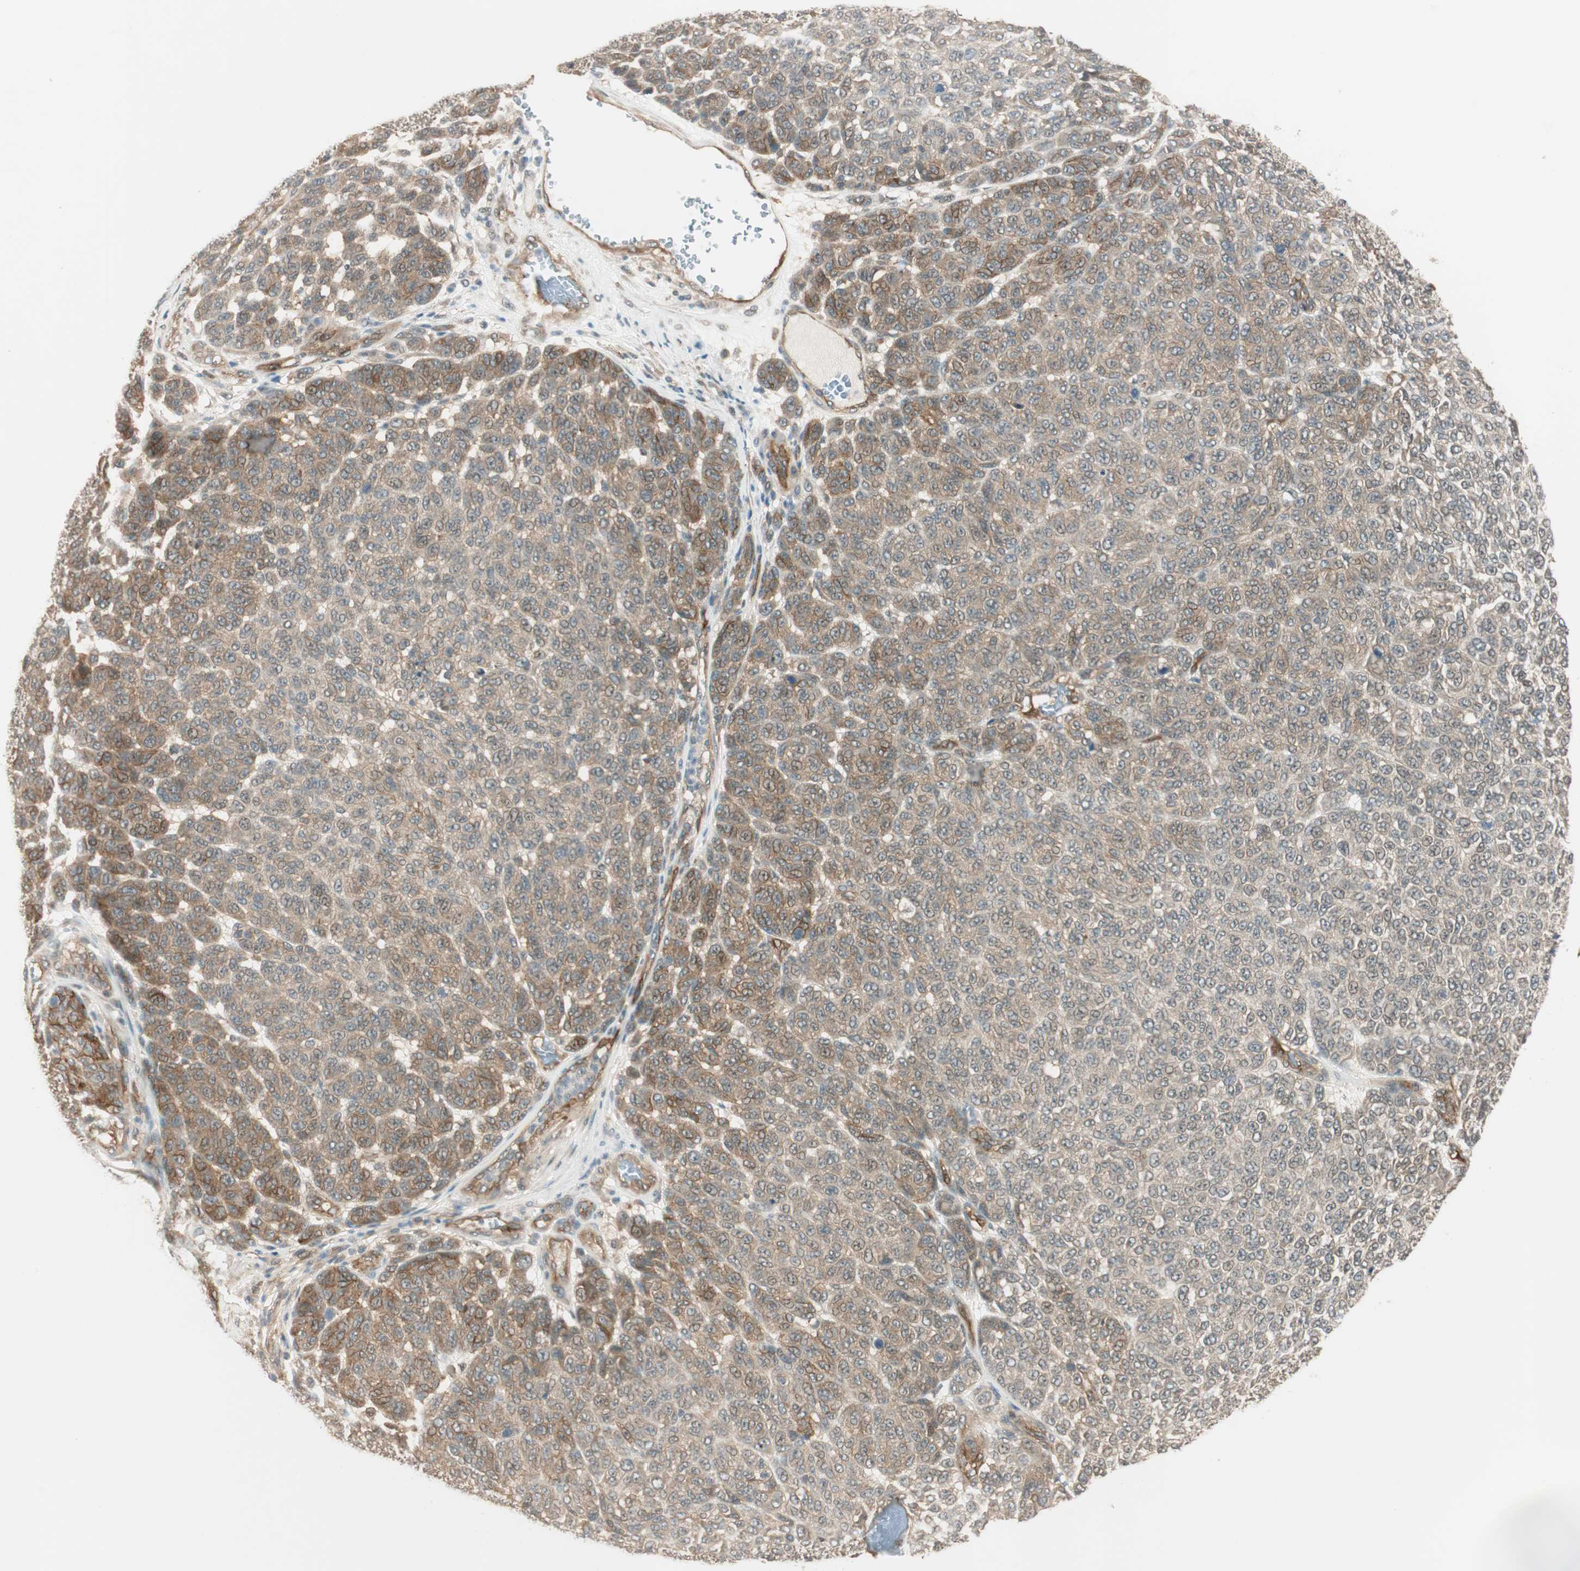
{"staining": {"intensity": "moderate", "quantity": "<25%", "location": "cytoplasmic/membranous"}, "tissue": "melanoma", "cell_type": "Tumor cells", "image_type": "cancer", "snomed": [{"axis": "morphology", "description": "Malignant melanoma, NOS"}, {"axis": "topography", "description": "Skin"}], "caption": "Protein analysis of malignant melanoma tissue demonstrates moderate cytoplasmic/membranous expression in approximately <25% of tumor cells.", "gene": "PSMD8", "patient": {"sex": "male", "age": 59}}